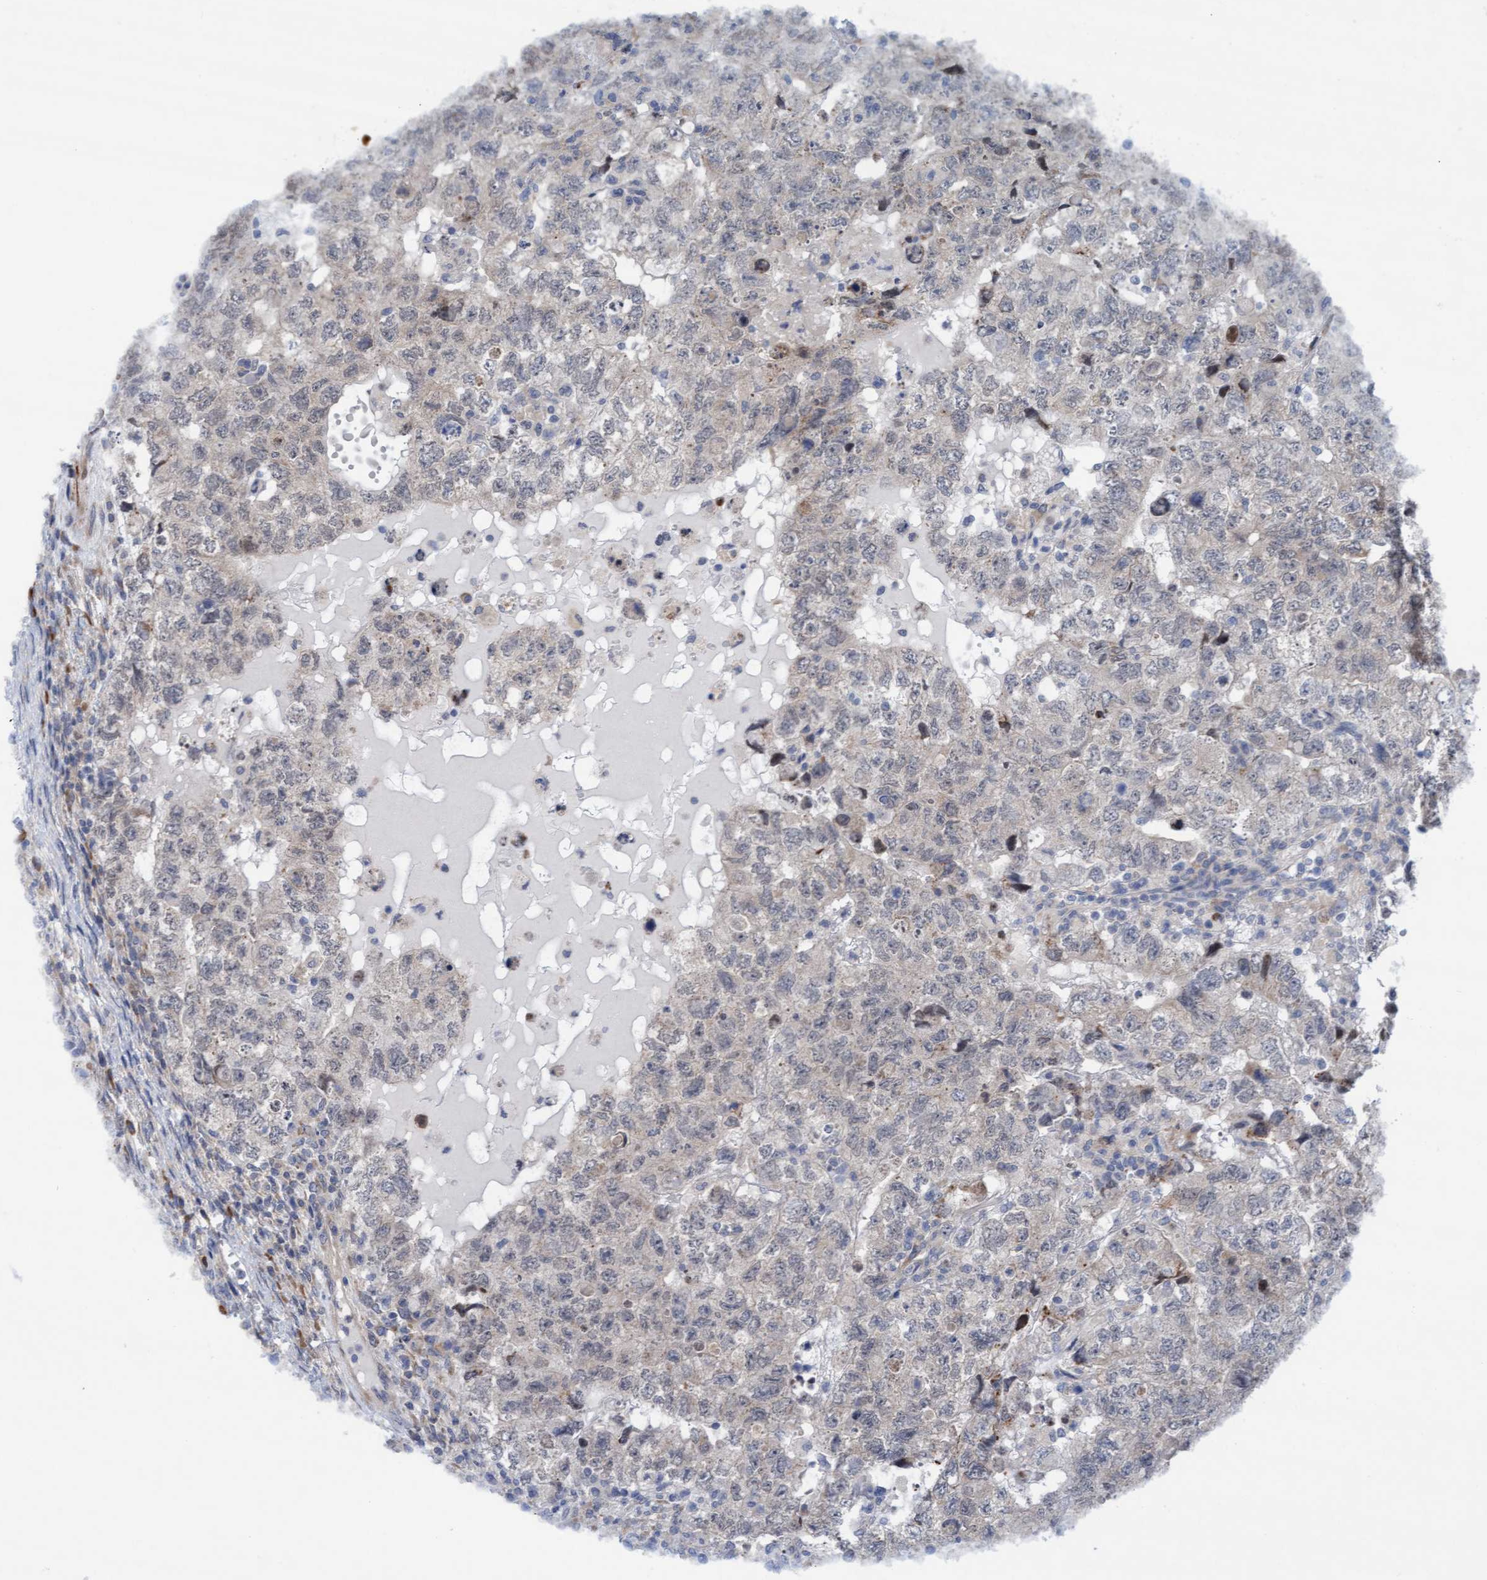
{"staining": {"intensity": "weak", "quantity": "<25%", "location": "cytoplasmic/membranous,nuclear"}, "tissue": "testis cancer", "cell_type": "Tumor cells", "image_type": "cancer", "snomed": [{"axis": "morphology", "description": "Carcinoma, Embryonal, NOS"}, {"axis": "topography", "description": "Testis"}], "caption": "There is no significant staining in tumor cells of testis embryonal carcinoma. (Brightfield microscopy of DAB (3,3'-diaminobenzidine) immunohistochemistry (IHC) at high magnification).", "gene": "PLCD1", "patient": {"sex": "male", "age": 36}}